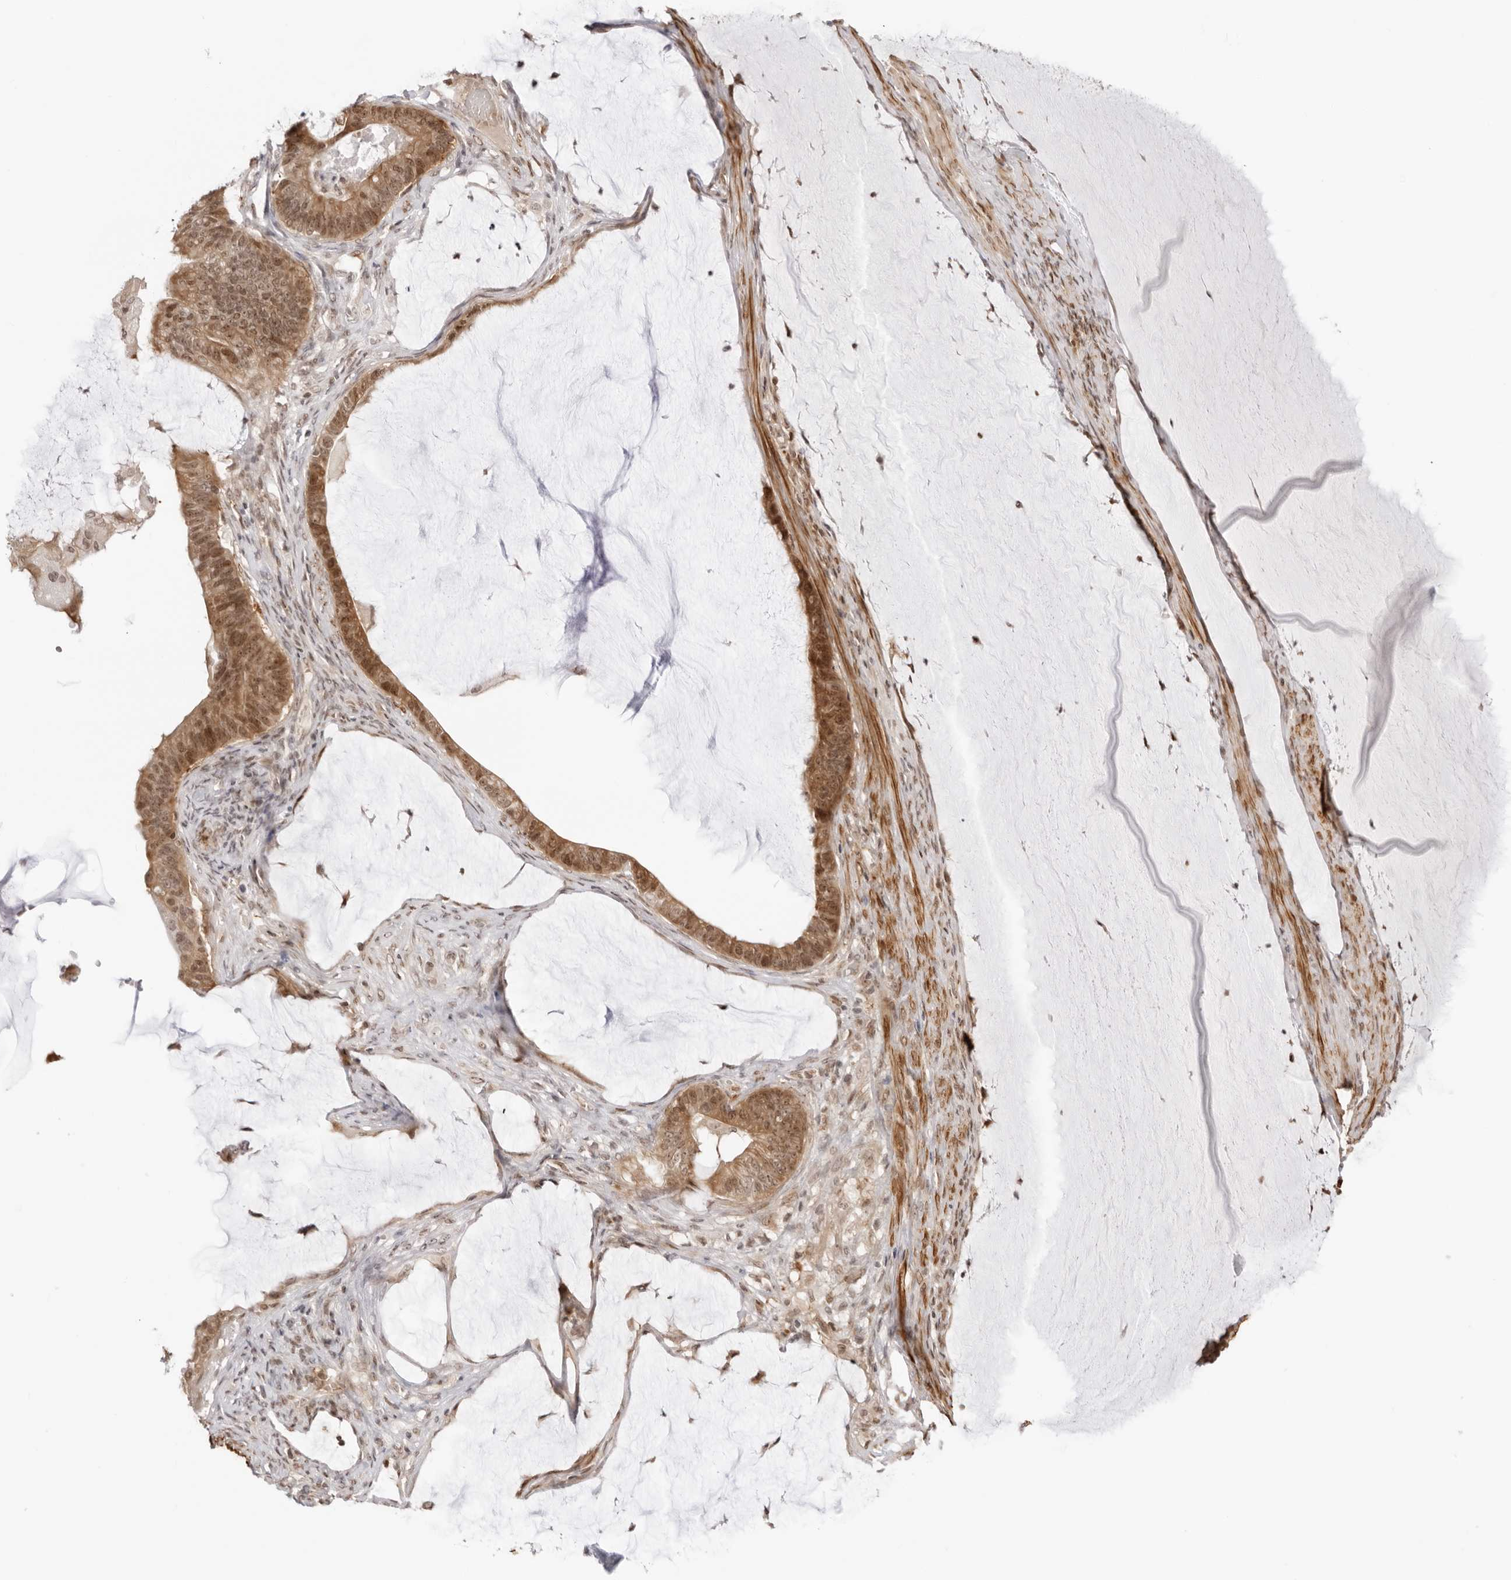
{"staining": {"intensity": "moderate", "quantity": ">75%", "location": "cytoplasmic/membranous,nuclear"}, "tissue": "ovarian cancer", "cell_type": "Tumor cells", "image_type": "cancer", "snomed": [{"axis": "morphology", "description": "Cystadenocarcinoma, mucinous, NOS"}, {"axis": "topography", "description": "Ovary"}], "caption": "Protein staining demonstrates moderate cytoplasmic/membranous and nuclear staining in about >75% of tumor cells in ovarian mucinous cystadenocarcinoma. Using DAB (brown) and hematoxylin (blue) stains, captured at high magnification using brightfield microscopy.", "gene": "RNF146", "patient": {"sex": "female", "age": 61}}